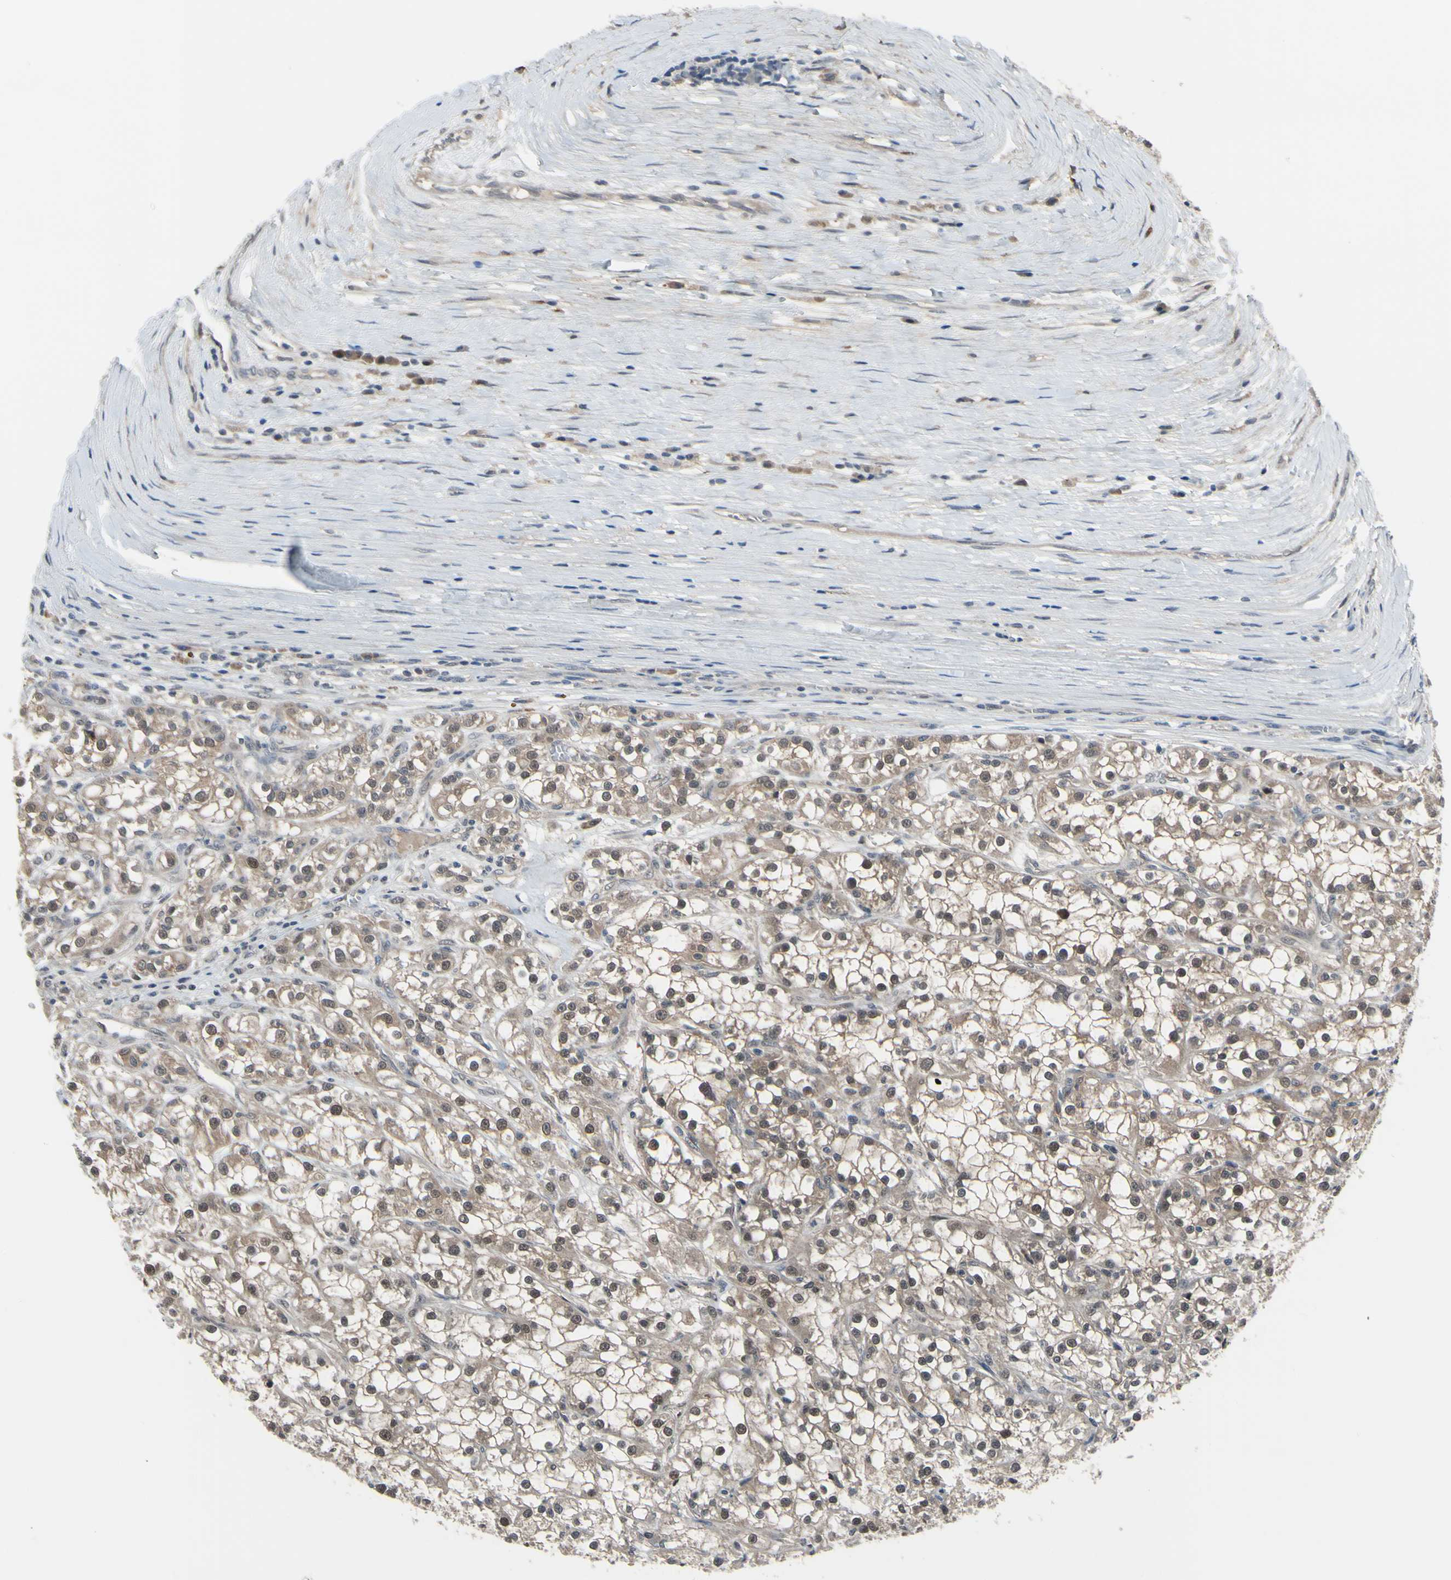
{"staining": {"intensity": "weak", "quantity": ">75%", "location": "cytoplasmic/membranous,nuclear"}, "tissue": "renal cancer", "cell_type": "Tumor cells", "image_type": "cancer", "snomed": [{"axis": "morphology", "description": "Adenocarcinoma, NOS"}, {"axis": "topography", "description": "Kidney"}], "caption": "Protein staining reveals weak cytoplasmic/membranous and nuclear staining in about >75% of tumor cells in renal cancer (adenocarcinoma).", "gene": "HSPA4", "patient": {"sex": "female", "age": 52}}